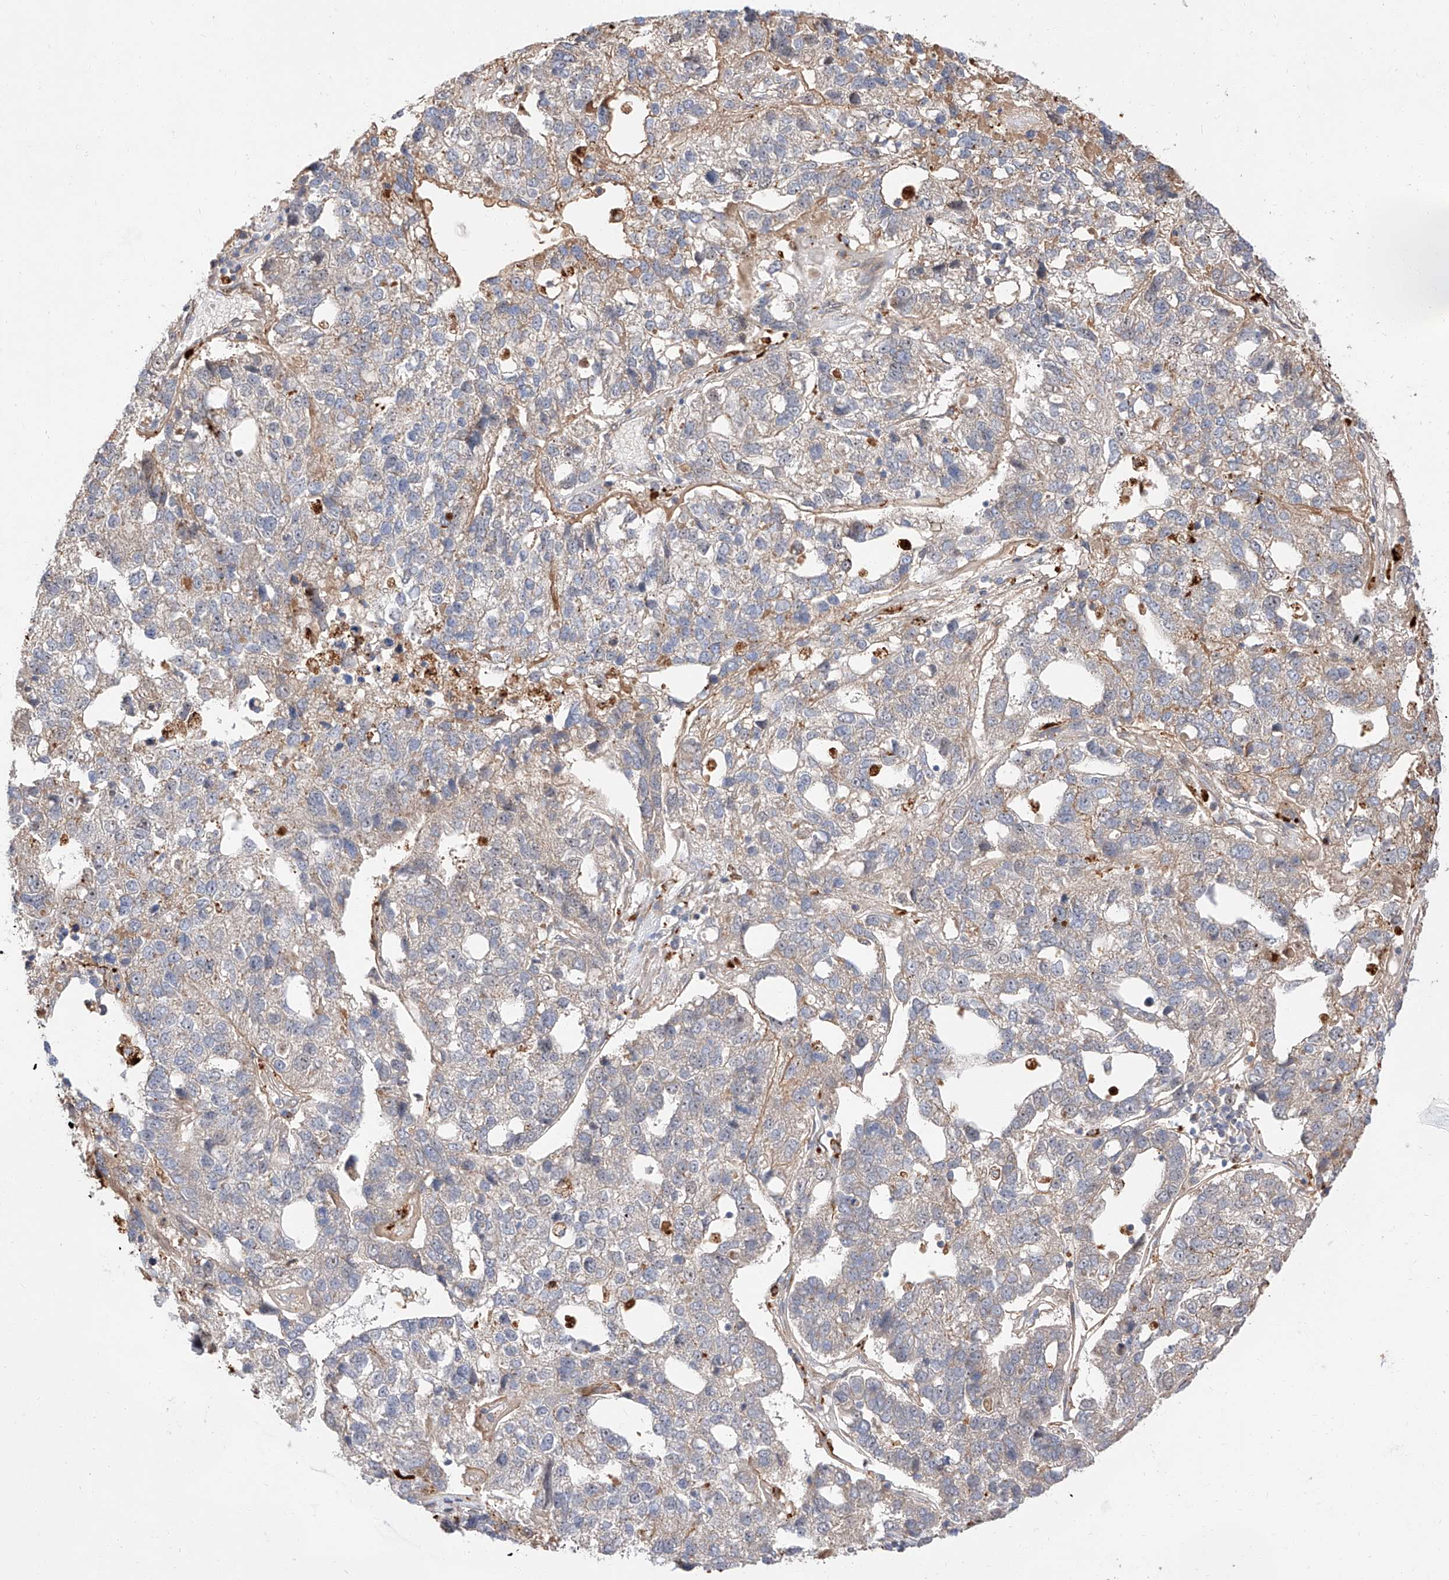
{"staining": {"intensity": "negative", "quantity": "none", "location": "none"}, "tissue": "pancreatic cancer", "cell_type": "Tumor cells", "image_type": "cancer", "snomed": [{"axis": "morphology", "description": "Adenocarcinoma, NOS"}, {"axis": "topography", "description": "Pancreas"}], "caption": "A photomicrograph of pancreatic cancer (adenocarcinoma) stained for a protein displays no brown staining in tumor cells.", "gene": "DIRAS3", "patient": {"sex": "female", "age": 61}}